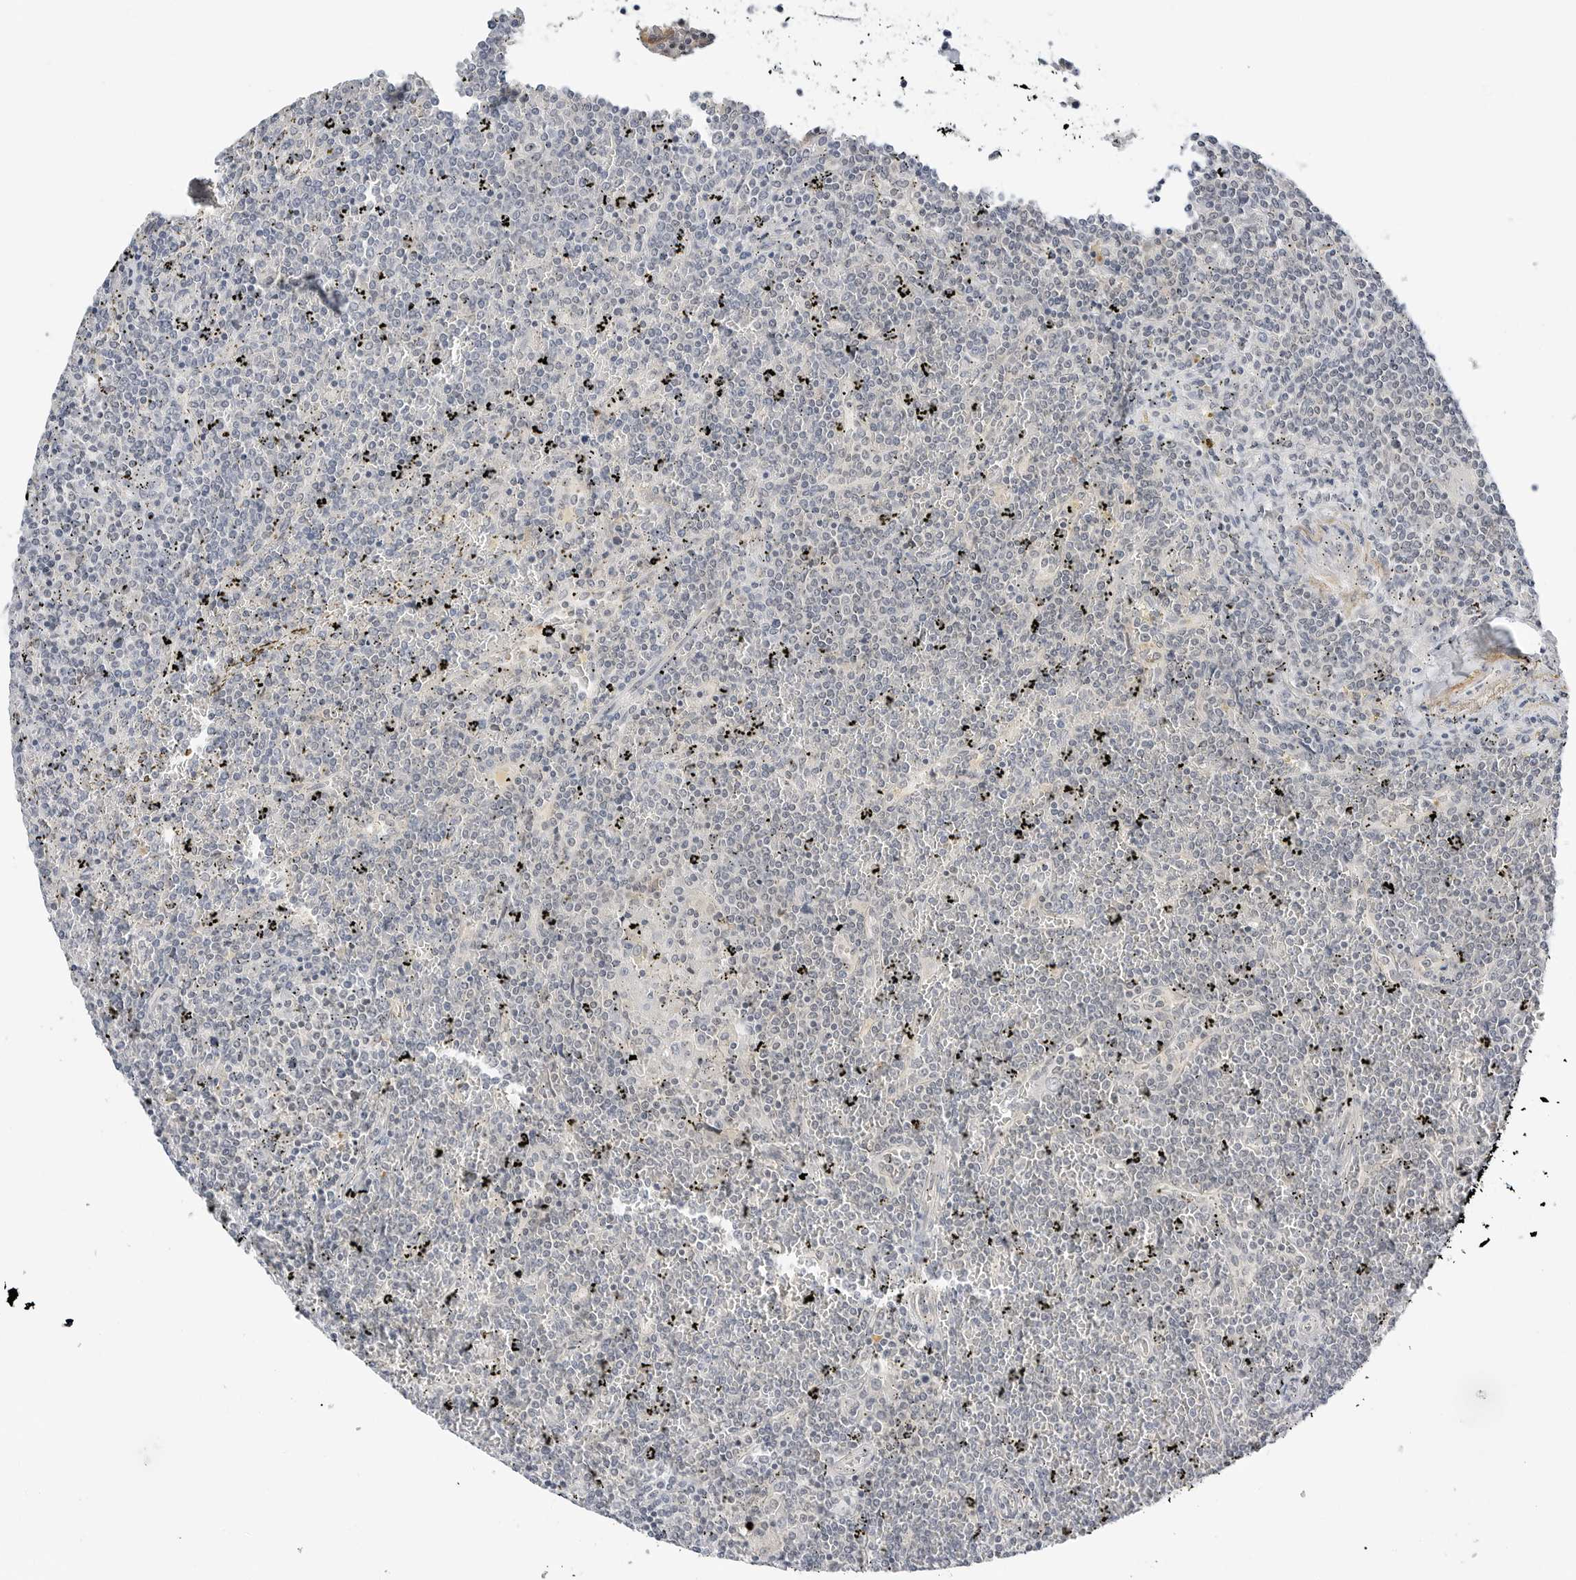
{"staining": {"intensity": "negative", "quantity": "none", "location": "none"}, "tissue": "lymphoma", "cell_type": "Tumor cells", "image_type": "cancer", "snomed": [{"axis": "morphology", "description": "Malignant lymphoma, non-Hodgkin's type, Low grade"}, {"axis": "topography", "description": "Spleen"}], "caption": "Lymphoma was stained to show a protein in brown. There is no significant expression in tumor cells. (Brightfield microscopy of DAB (3,3'-diaminobenzidine) immunohistochemistry at high magnification).", "gene": "MAP2K5", "patient": {"sex": "female", "age": 19}}